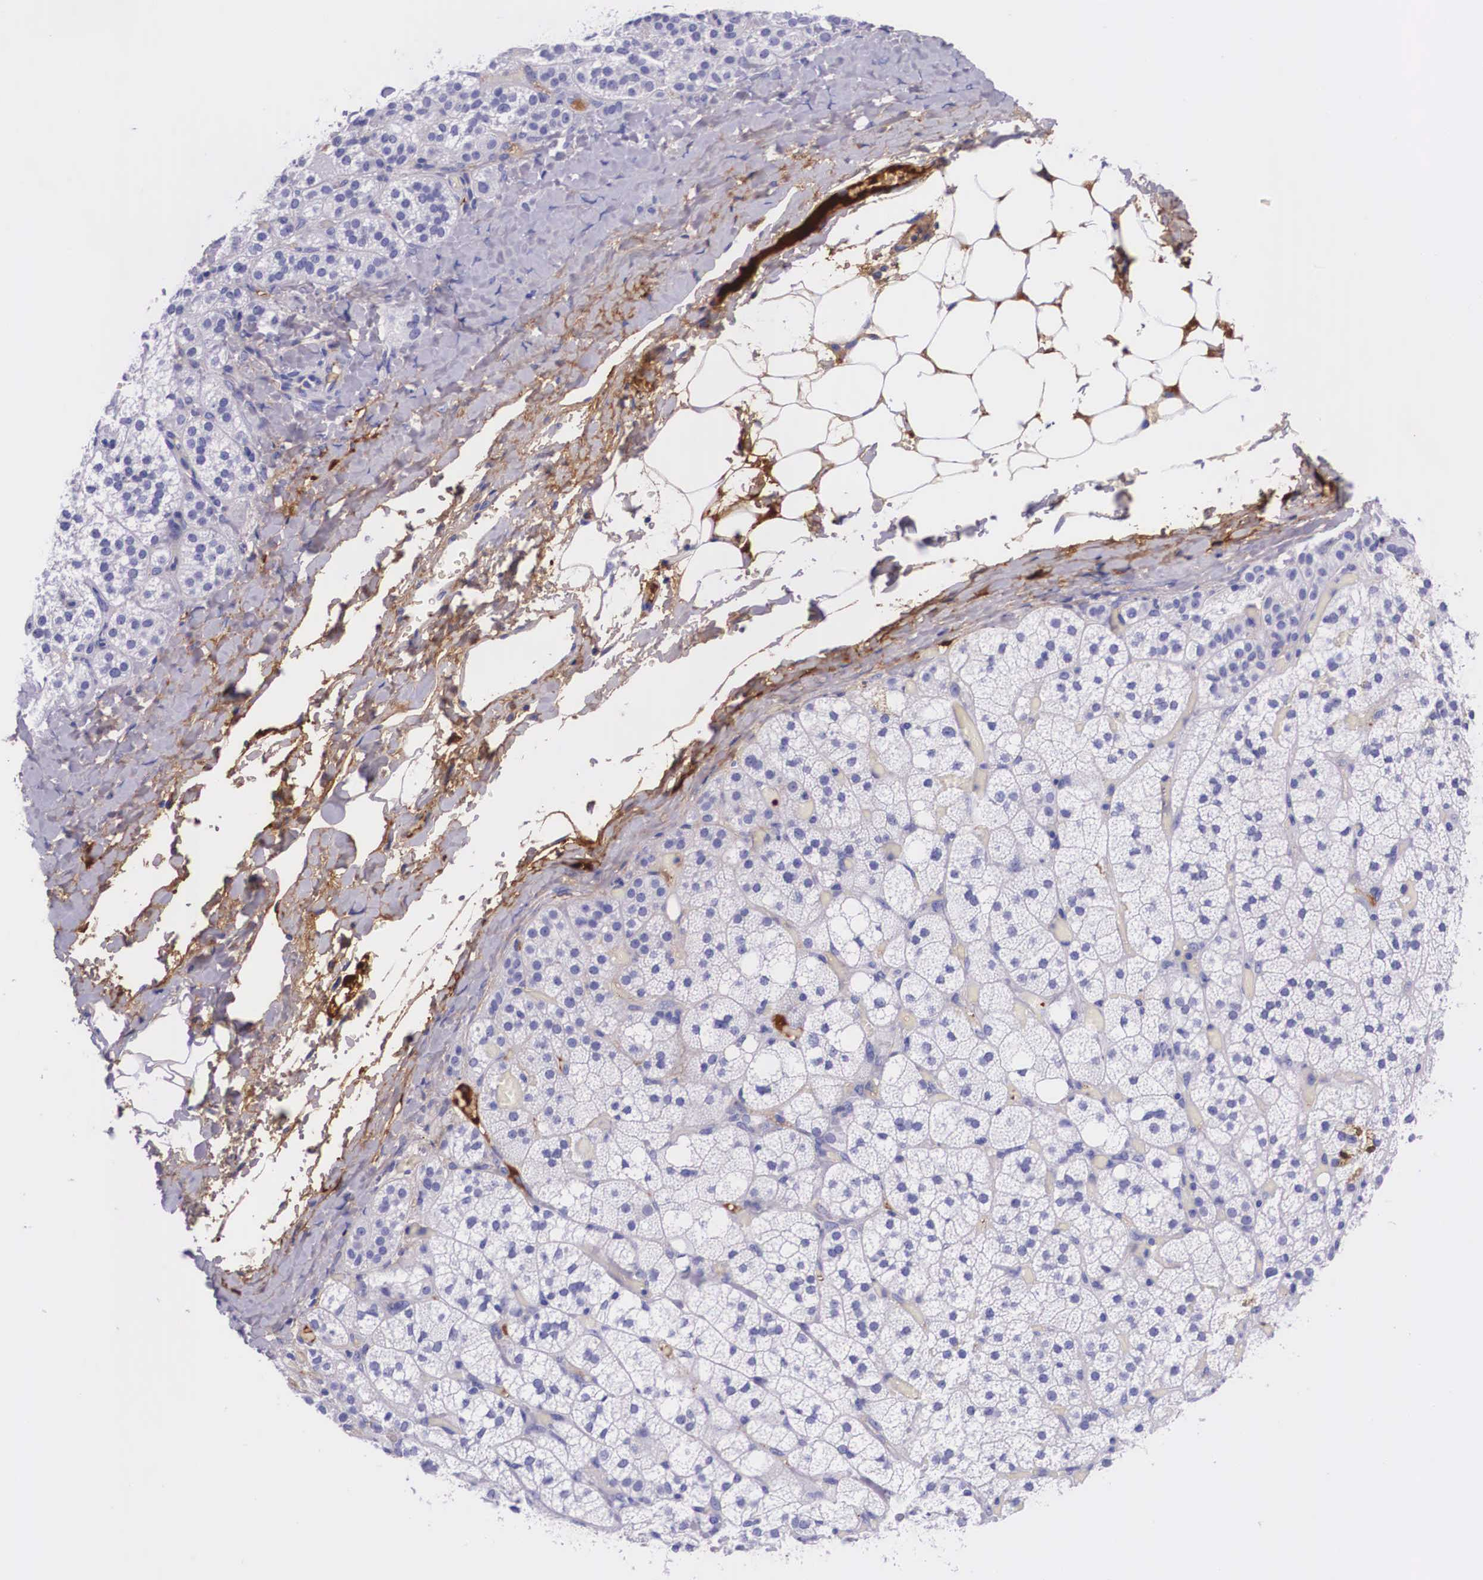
{"staining": {"intensity": "negative", "quantity": "none", "location": "none"}, "tissue": "adrenal gland", "cell_type": "Glandular cells", "image_type": "normal", "snomed": [{"axis": "morphology", "description": "Normal tissue, NOS"}, {"axis": "topography", "description": "Adrenal gland"}], "caption": "DAB immunohistochemical staining of normal human adrenal gland reveals no significant staining in glandular cells.", "gene": "PLG", "patient": {"sex": "male", "age": 53}}